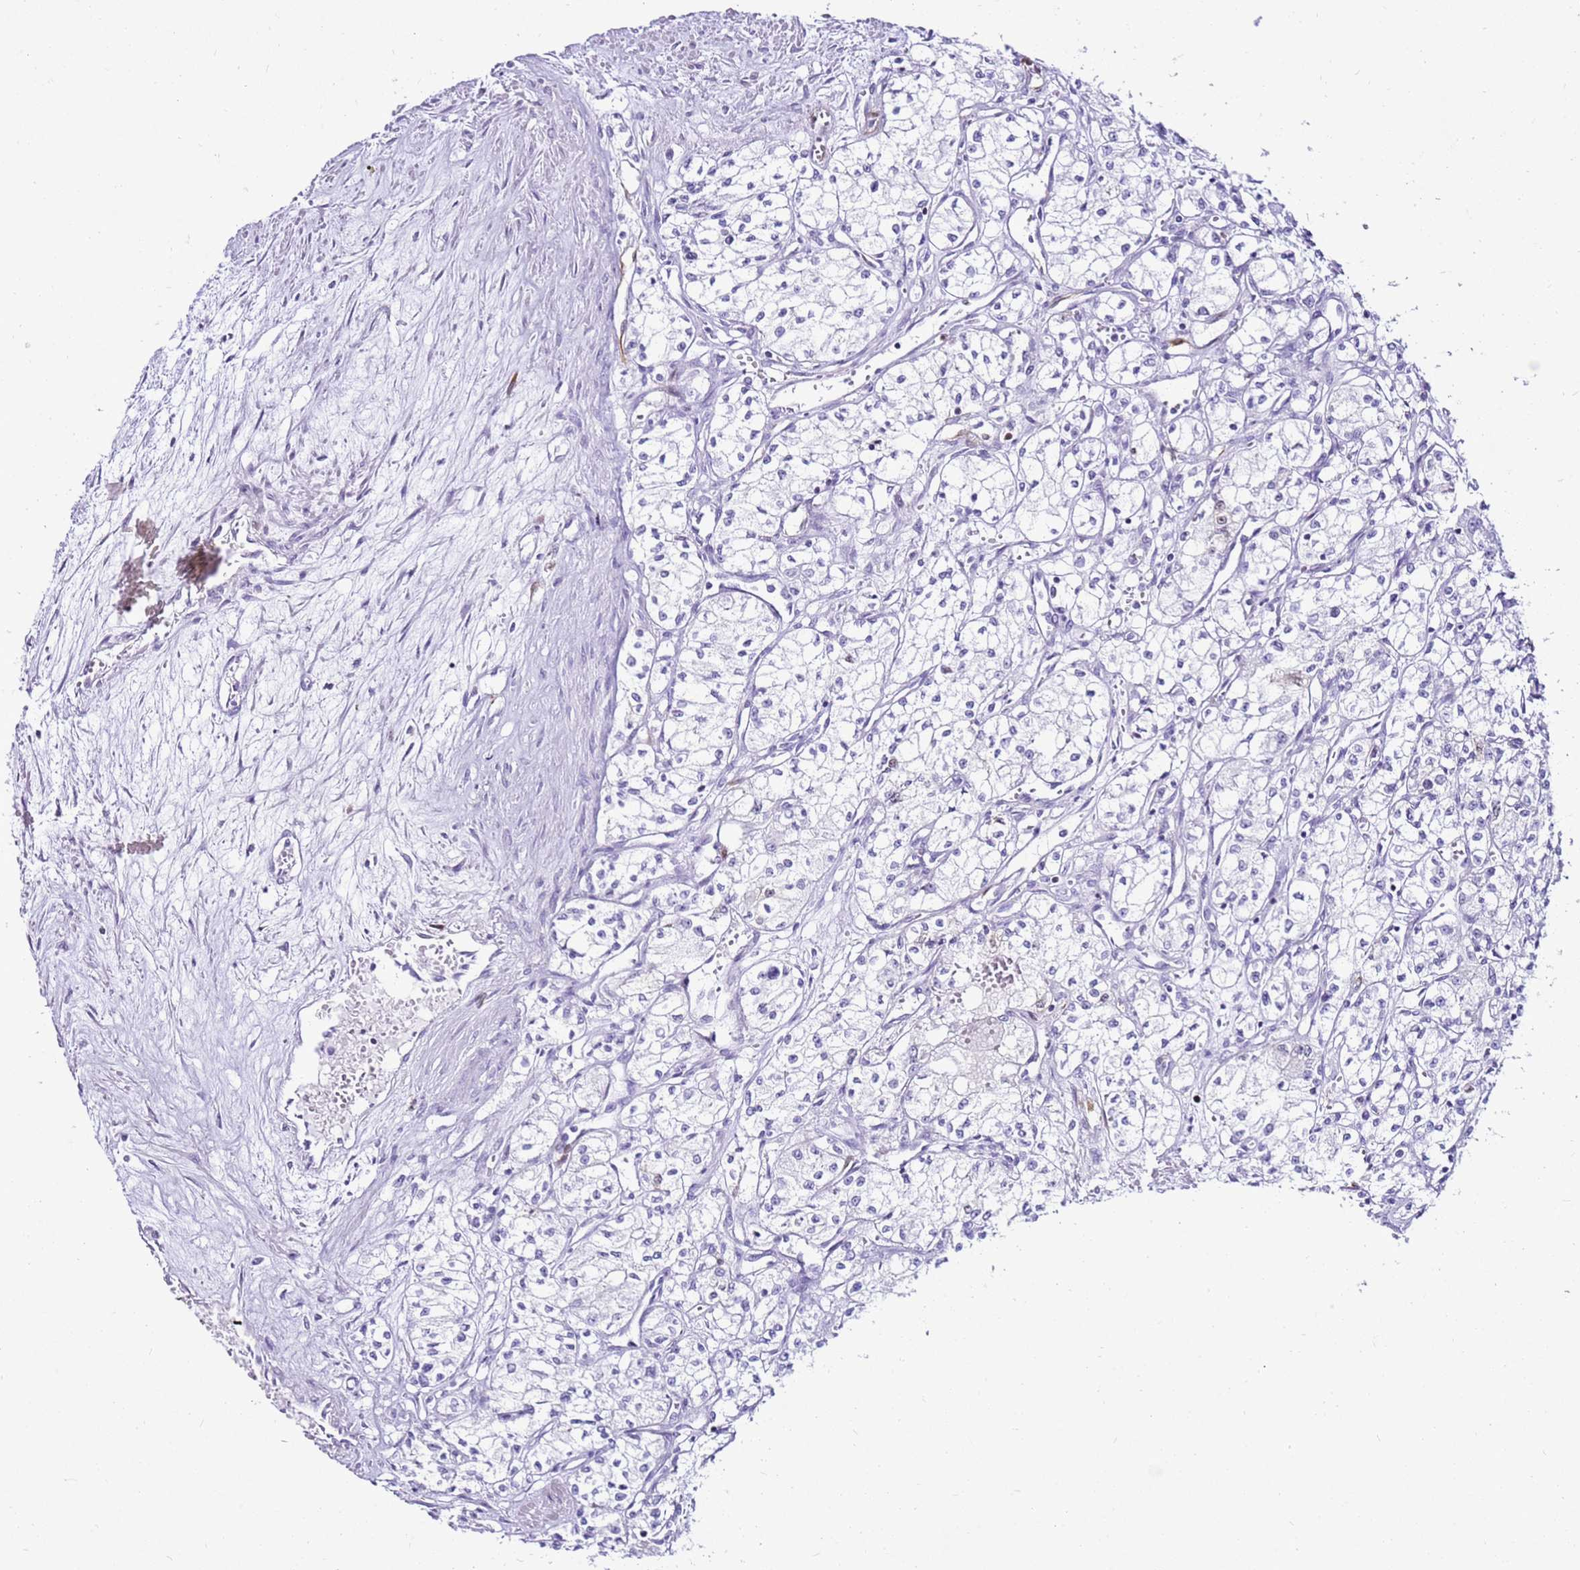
{"staining": {"intensity": "negative", "quantity": "none", "location": "none"}, "tissue": "renal cancer", "cell_type": "Tumor cells", "image_type": "cancer", "snomed": [{"axis": "morphology", "description": "Adenocarcinoma, NOS"}, {"axis": "topography", "description": "Kidney"}], "caption": "Photomicrograph shows no protein positivity in tumor cells of renal cancer tissue.", "gene": "SPC25", "patient": {"sex": "male", "age": 59}}